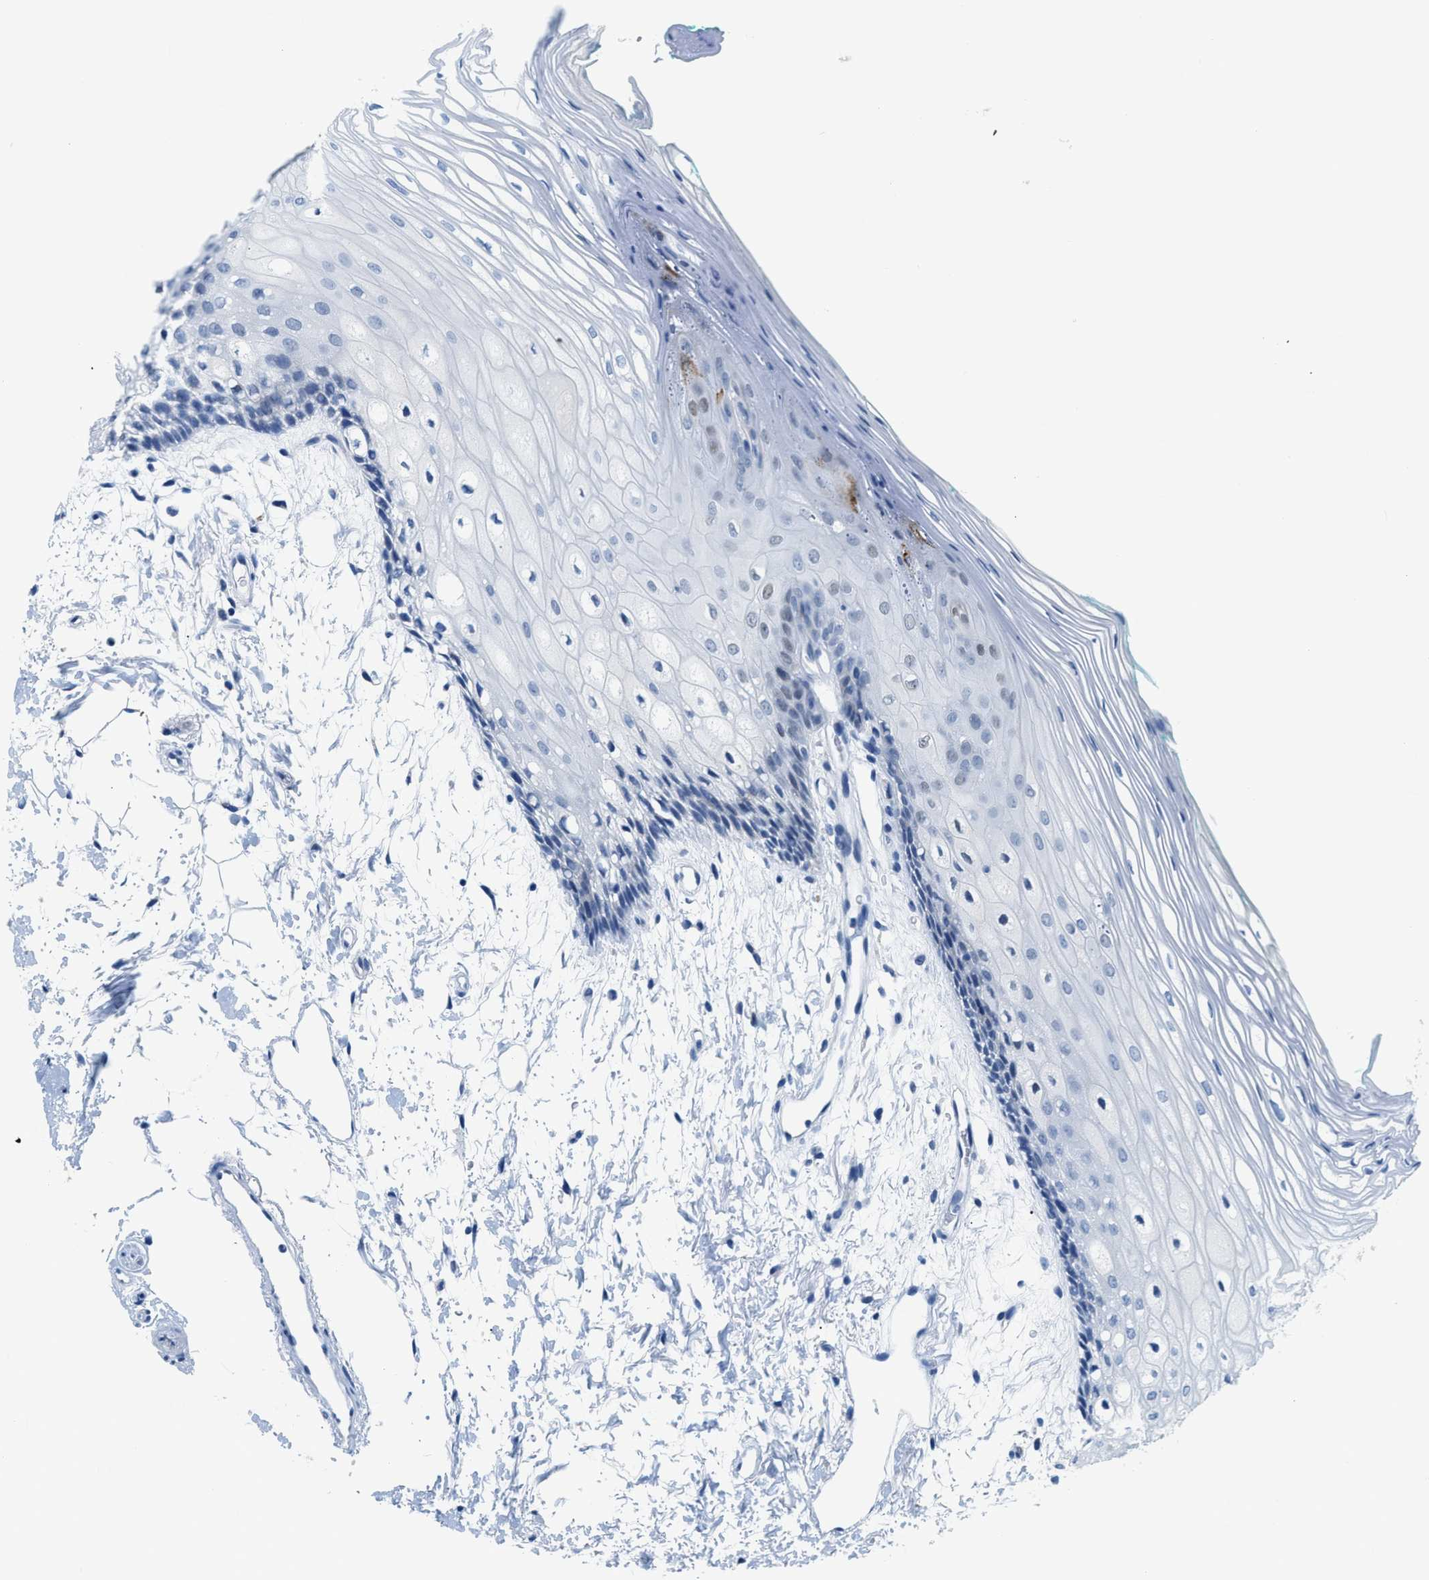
{"staining": {"intensity": "negative", "quantity": "none", "location": "none"}, "tissue": "oral mucosa", "cell_type": "Squamous epithelial cells", "image_type": "normal", "snomed": [{"axis": "morphology", "description": "Normal tissue, NOS"}, {"axis": "topography", "description": "Skeletal muscle"}, {"axis": "topography", "description": "Oral tissue"}, {"axis": "topography", "description": "Peripheral nerve tissue"}], "caption": "Micrograph shows no significant protein staining in squamous epithelial cells of normal oral mucosa. (DAB immunohistochemistry (IHC) visualized using brightfield microscopy, high magnification).", "gene": "FDCSP", "patient": {"sex": "female", "age": 84}}